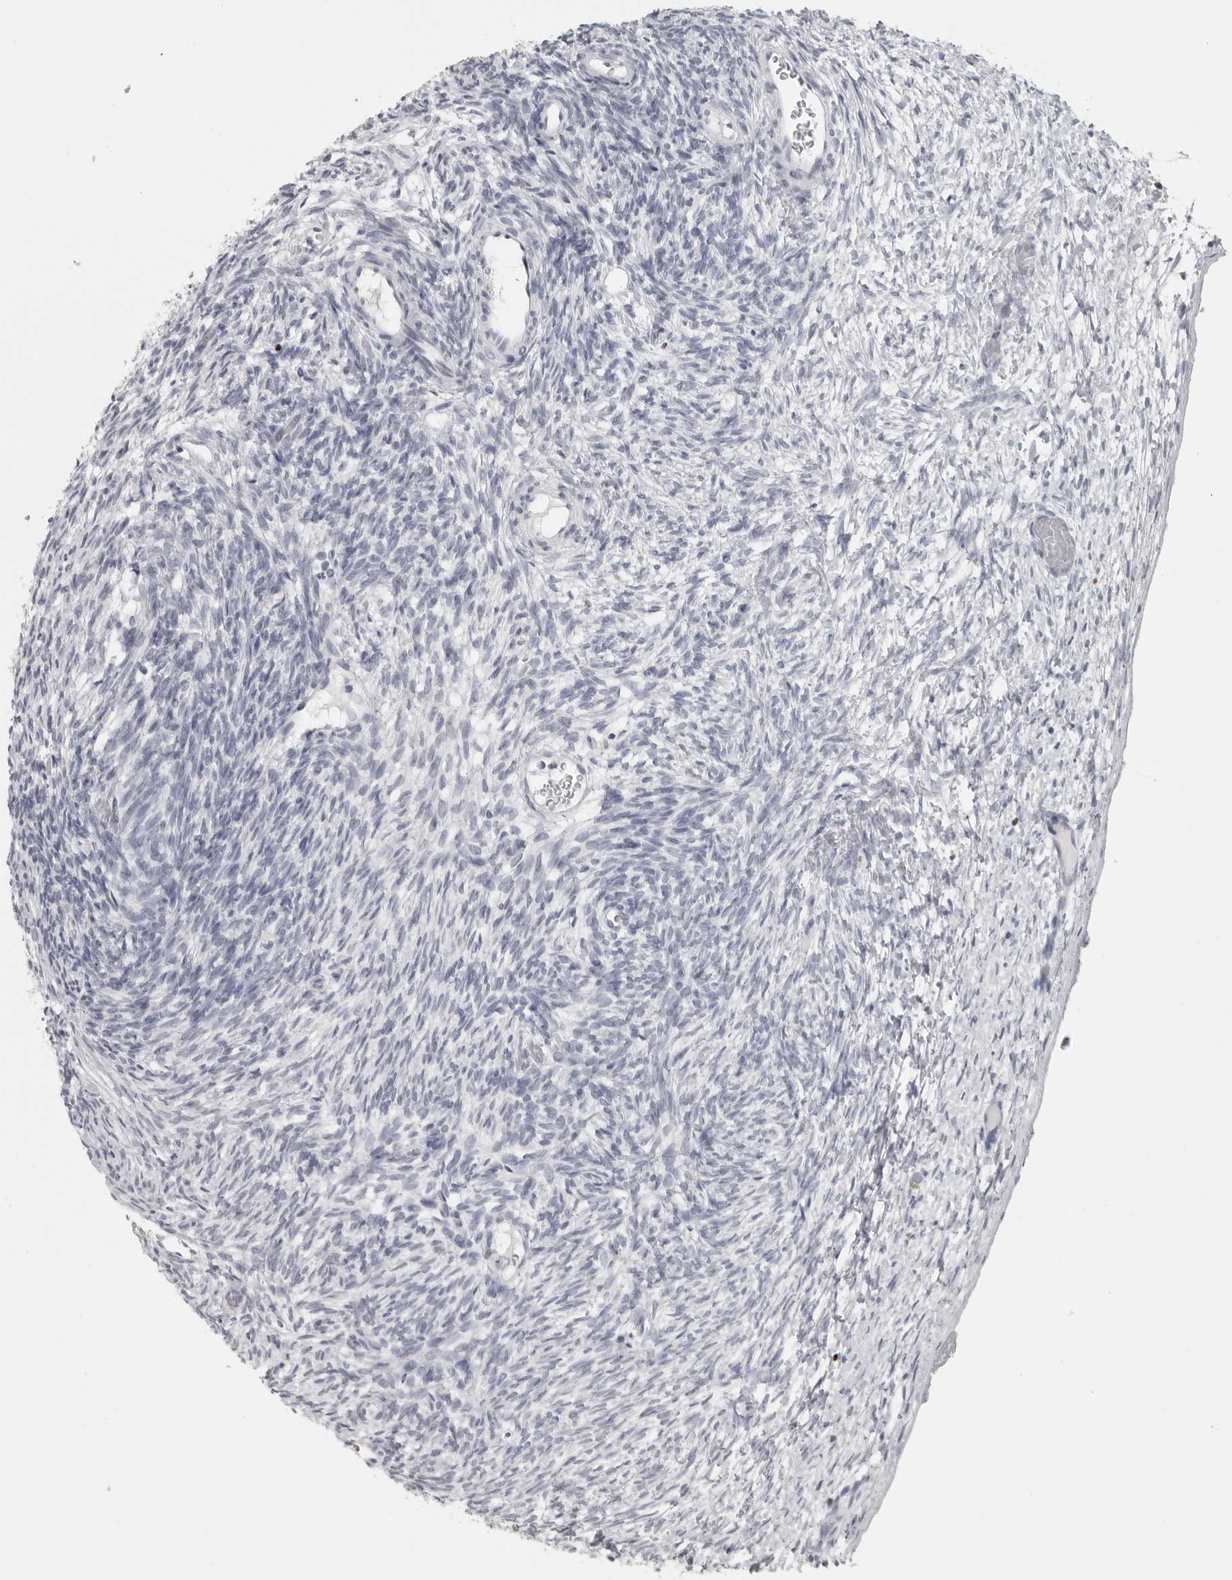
{"staining": {"intensity": "moderate", "quantity": ">75%", "location": "nuclear"}, "tissue": "ovary", "cell_type": "Follicle cells", "image_type": "normal", "snomed": [{"axis": "morphology", "description": "Normal tissue, NOS"}, {"axis": "topography", "description": "Ovary"}], "caption": "DAB immunohistochemical staining of benign ovary shows moderate nuclear protein positivity in about >75% of follicle cells. The staining is performed using DAB brown chromogen to label protein expression. The nuclei are counter-stained blue using hematoxylin.", "gene": "SATB2", "patient": {"sex": "female", "age": 34}}